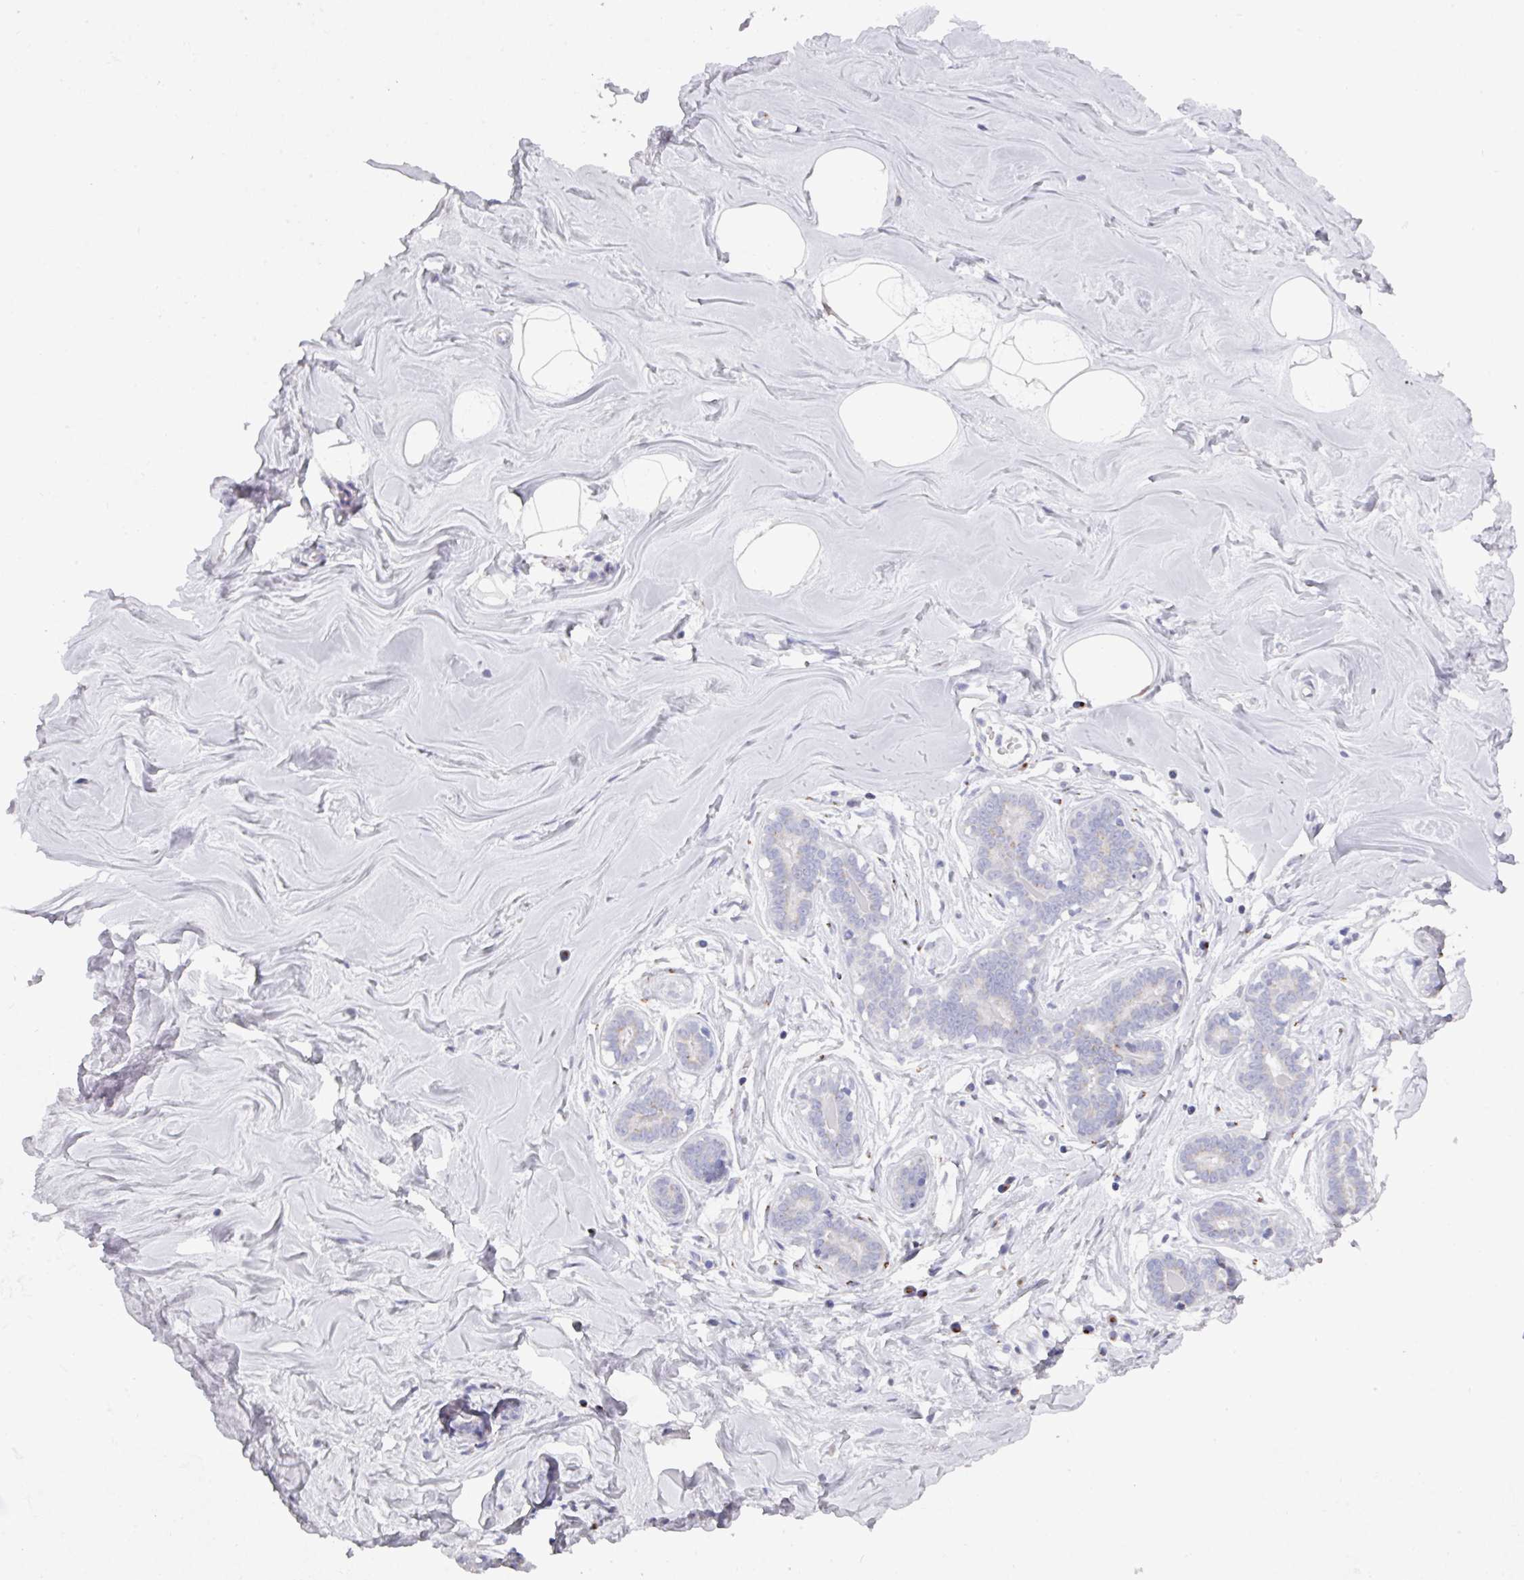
{"staining": {"intensity": "negative", "quantity": "none", "location": "none"}, "tissue": "breast", "cell_type": "Adipocytes", "image_type": "normal", "snomed": [{"axis": "morphology", "description": "Normal tissue, NOS"}, {"axis": "topography", "description": "Breast"}], "caption": "Normal breast was stained to show a protein in brown. There is no significant expression in adipocytes. The staining was performed using DAB to visualize the protein expression in brown, while the nuclei were stained in blue with hematoxylin (Magnification: 20x).", "gene": "VKORC1L1", "patient": {"sex": "female", "age": 25}}